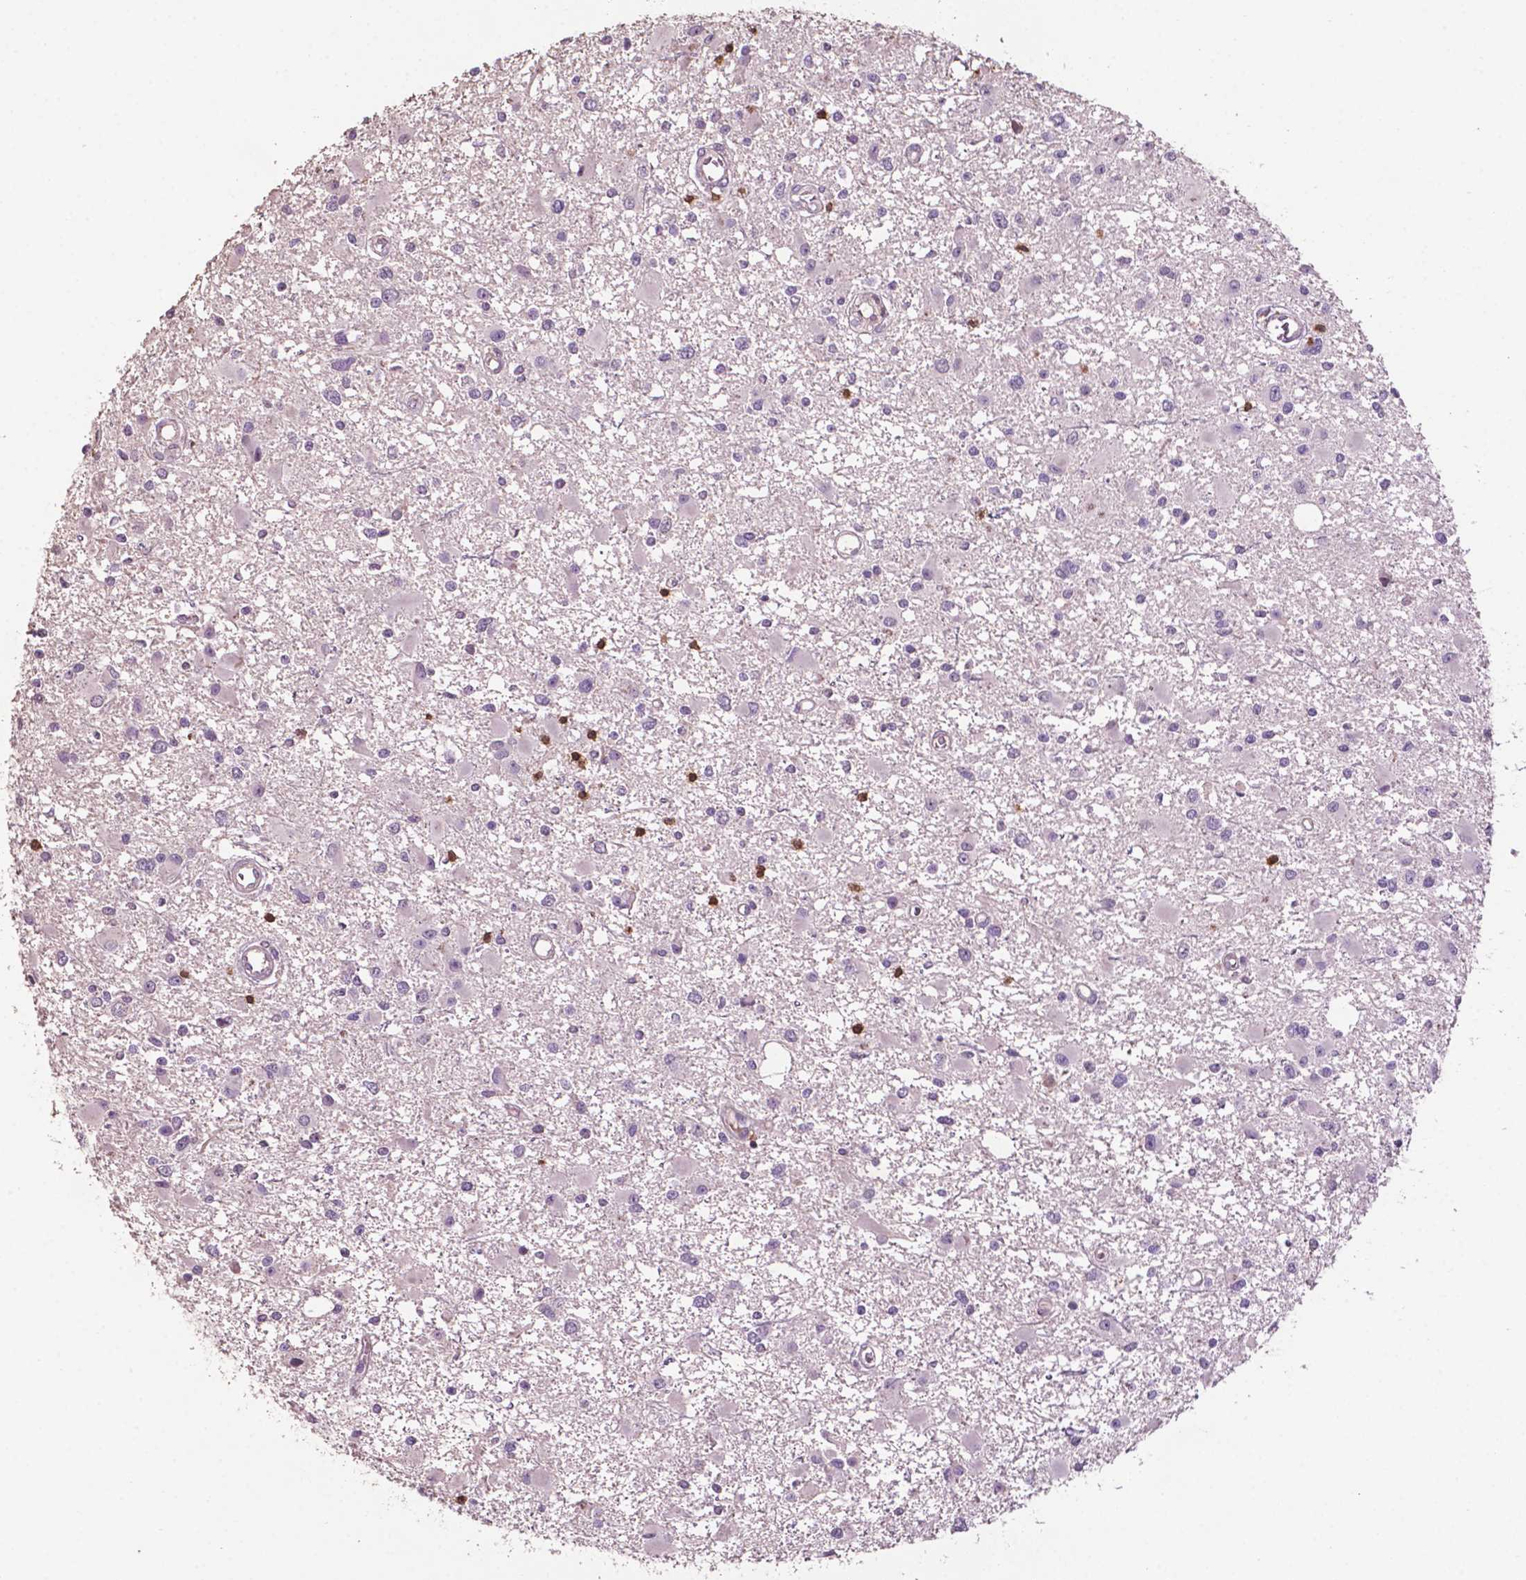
{"staining": {"intensity": "negative", "quantity": "none", "location": "none"}, "tissue": "glioma", "cell_type": "Tumor cells", "image_type": "cancer", "snomed": [{"axis": "morphology", "description": "Glioma, malignant, High grade"}, {"axis": "topography", "description": "Brain"}], "caption": "Tumor cells are negative for brown protein staining in malignant high-grade glioma.", "gene": "TBC1D10C", "patient": {"sex": "male", "age": 54}}